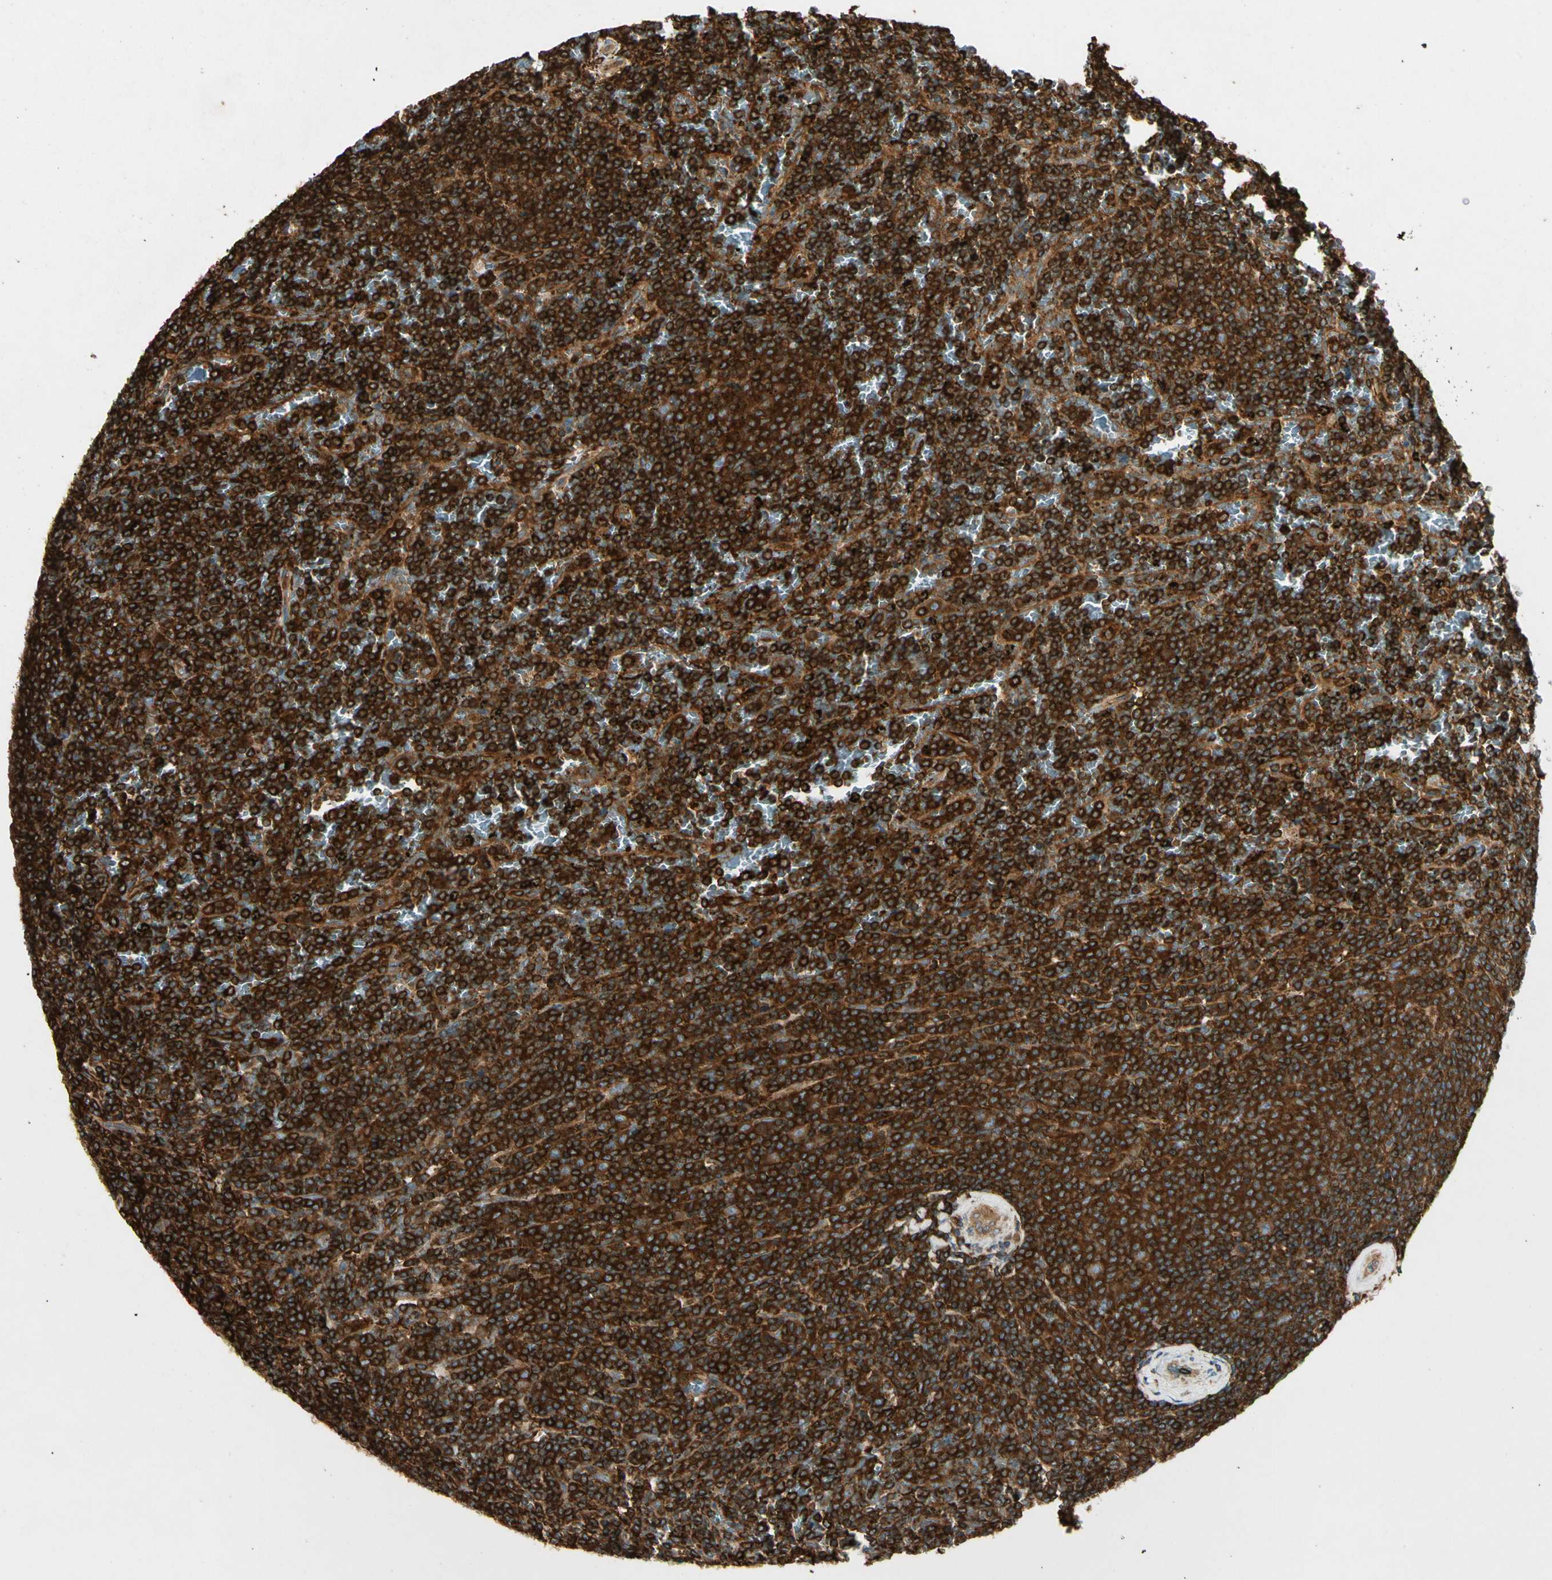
{"staining": {"intensity": "strong", "quantity": ">75%", "location": "cytoplasmic/membranous"}, "tissue": "lymphoma", "cell_type": "Tumor cells", "image_type": "cancer", "snomed": [{"axis": "morphology", "description": "Malignant lymphoma, non-Hodgkin's type, Low grade"}, {"axis": "topography", "description": "Spleen"}], "caption": "Human malignant lymphoma, non-Hodgkin's type (low-grade) stained for a protein (brown) shows strong cytoplasmic/membranous positive staining in about >75% of tumor cells.", "gene": "ARPC2", "patient": {"sex": "female", "age": 77}}